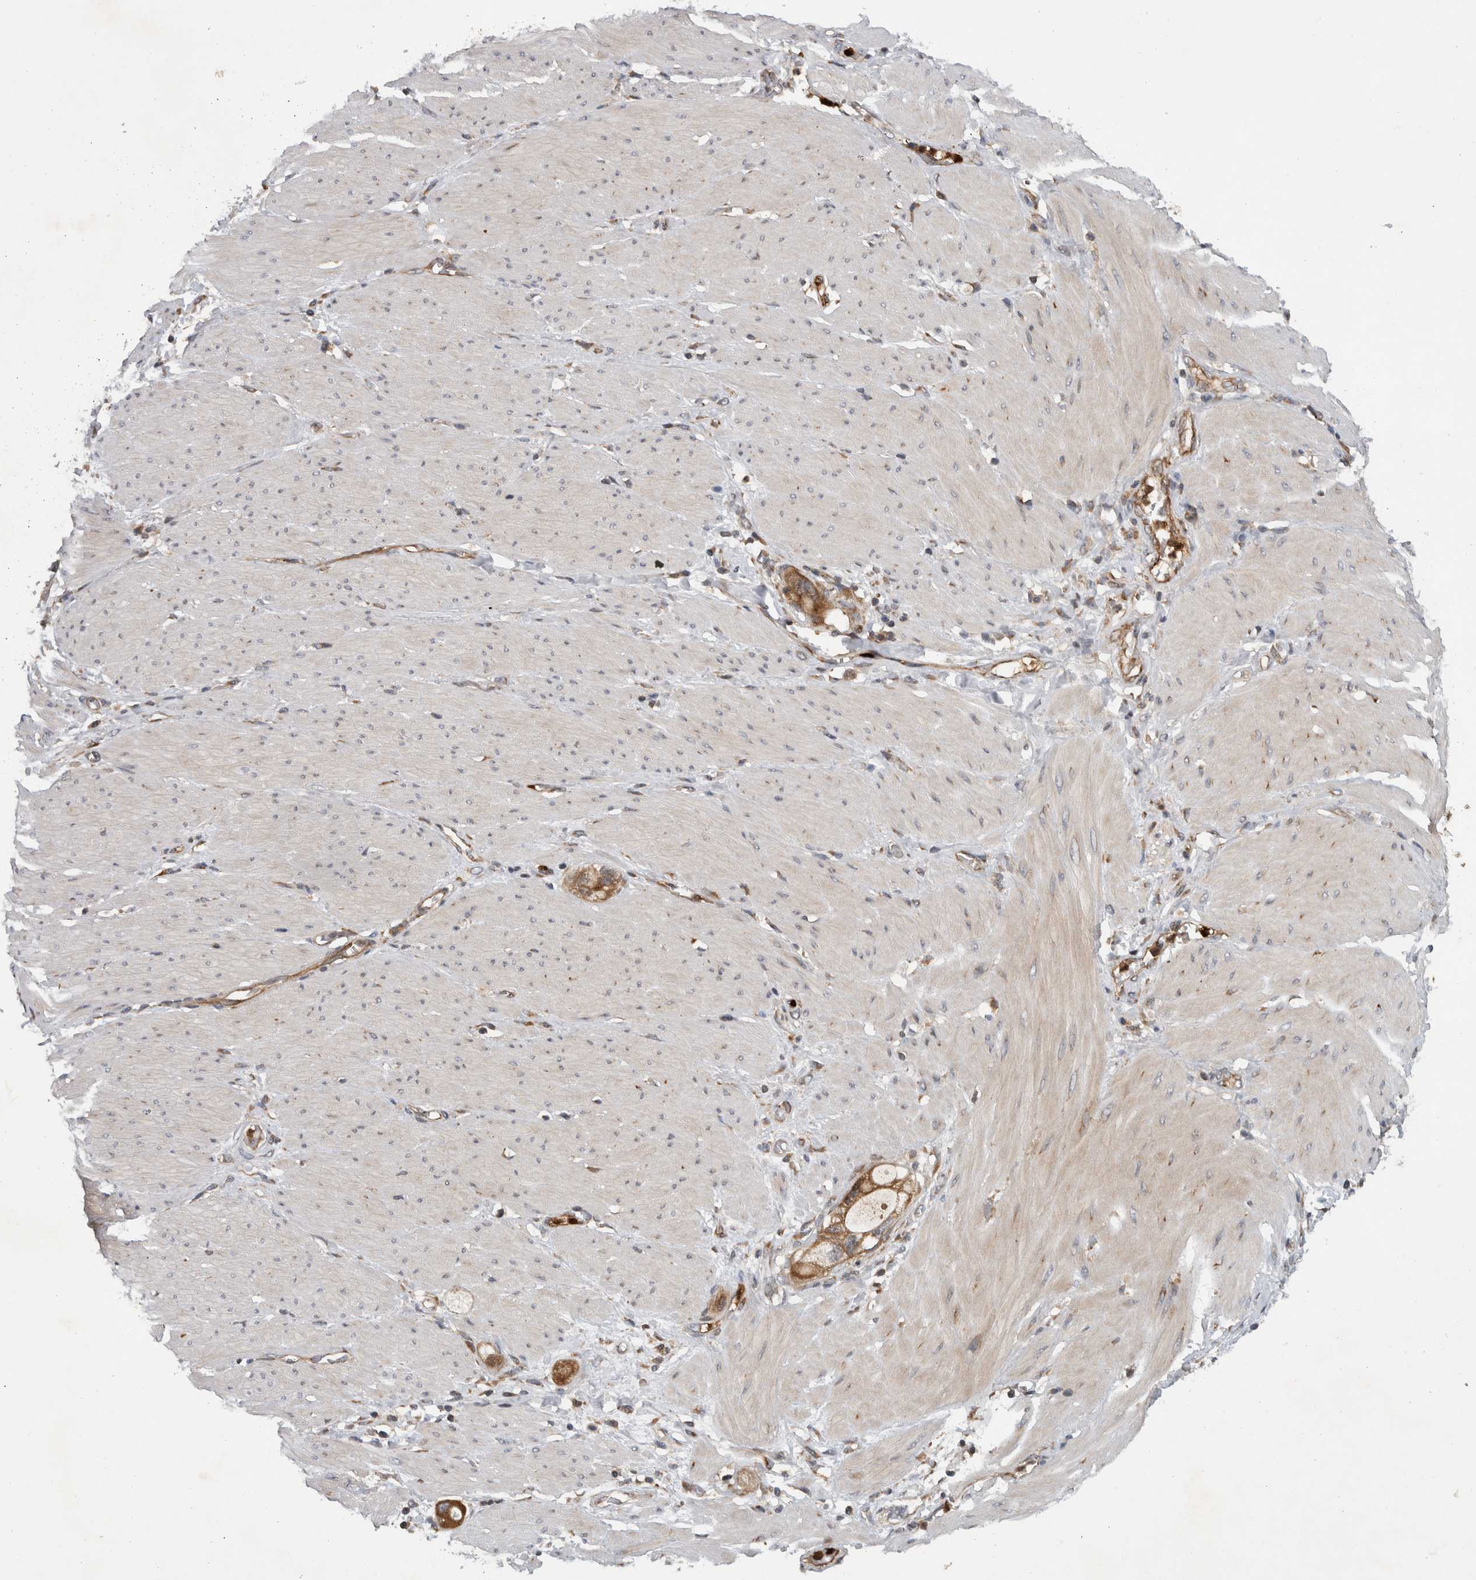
{"staining": {"intensity": "moderate", "quantity": ">75%", "location": "cytoplasmic/membranous"}, "tissue": "stomach cancer", "cell_type": "Tumor cells", "image_type": "cancer", "snomed": [{"axis": "morphology", "description": "Adenocarcinoma, NOS"}, {"axis": "topography", "description": "Stomach"}, {"axis": "topography", "description": "Stomach, lower"}], "caption": "Stomach cancer stained with DAB IHC shows medium levels of moderate cytoplasmic/membranous positivity in about >75% of tumor cells.", "gene": "PDCD2", "patient": {"sex": "female", "age": 48}}